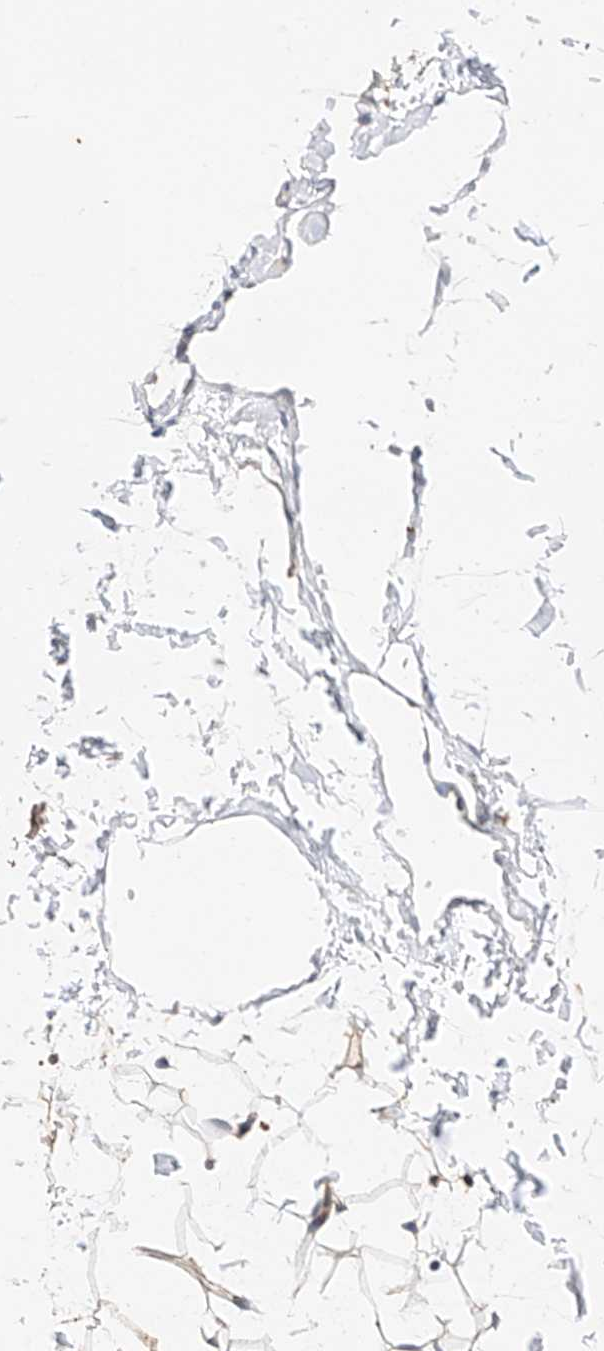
{"staining": {"intensity": "negative", "quantity": "none", "location": "none"}, "tissue": "adipose tissue", "cell_type": "Adipocytes", "image_type": "normal", "snomed": [{"axis": "morphology", "description": "Normal tissue, NOS"}, {"axis": "topography", "description": "Breast"}], "caption": "DAB (3,3'-diaminobenzidine) immunohistochemical staining of unremarkable adipose tissue reveals no significant staining in adipocytes.", "gene": "GCNT1", "patient": {"sex": "female", "age": 23}}